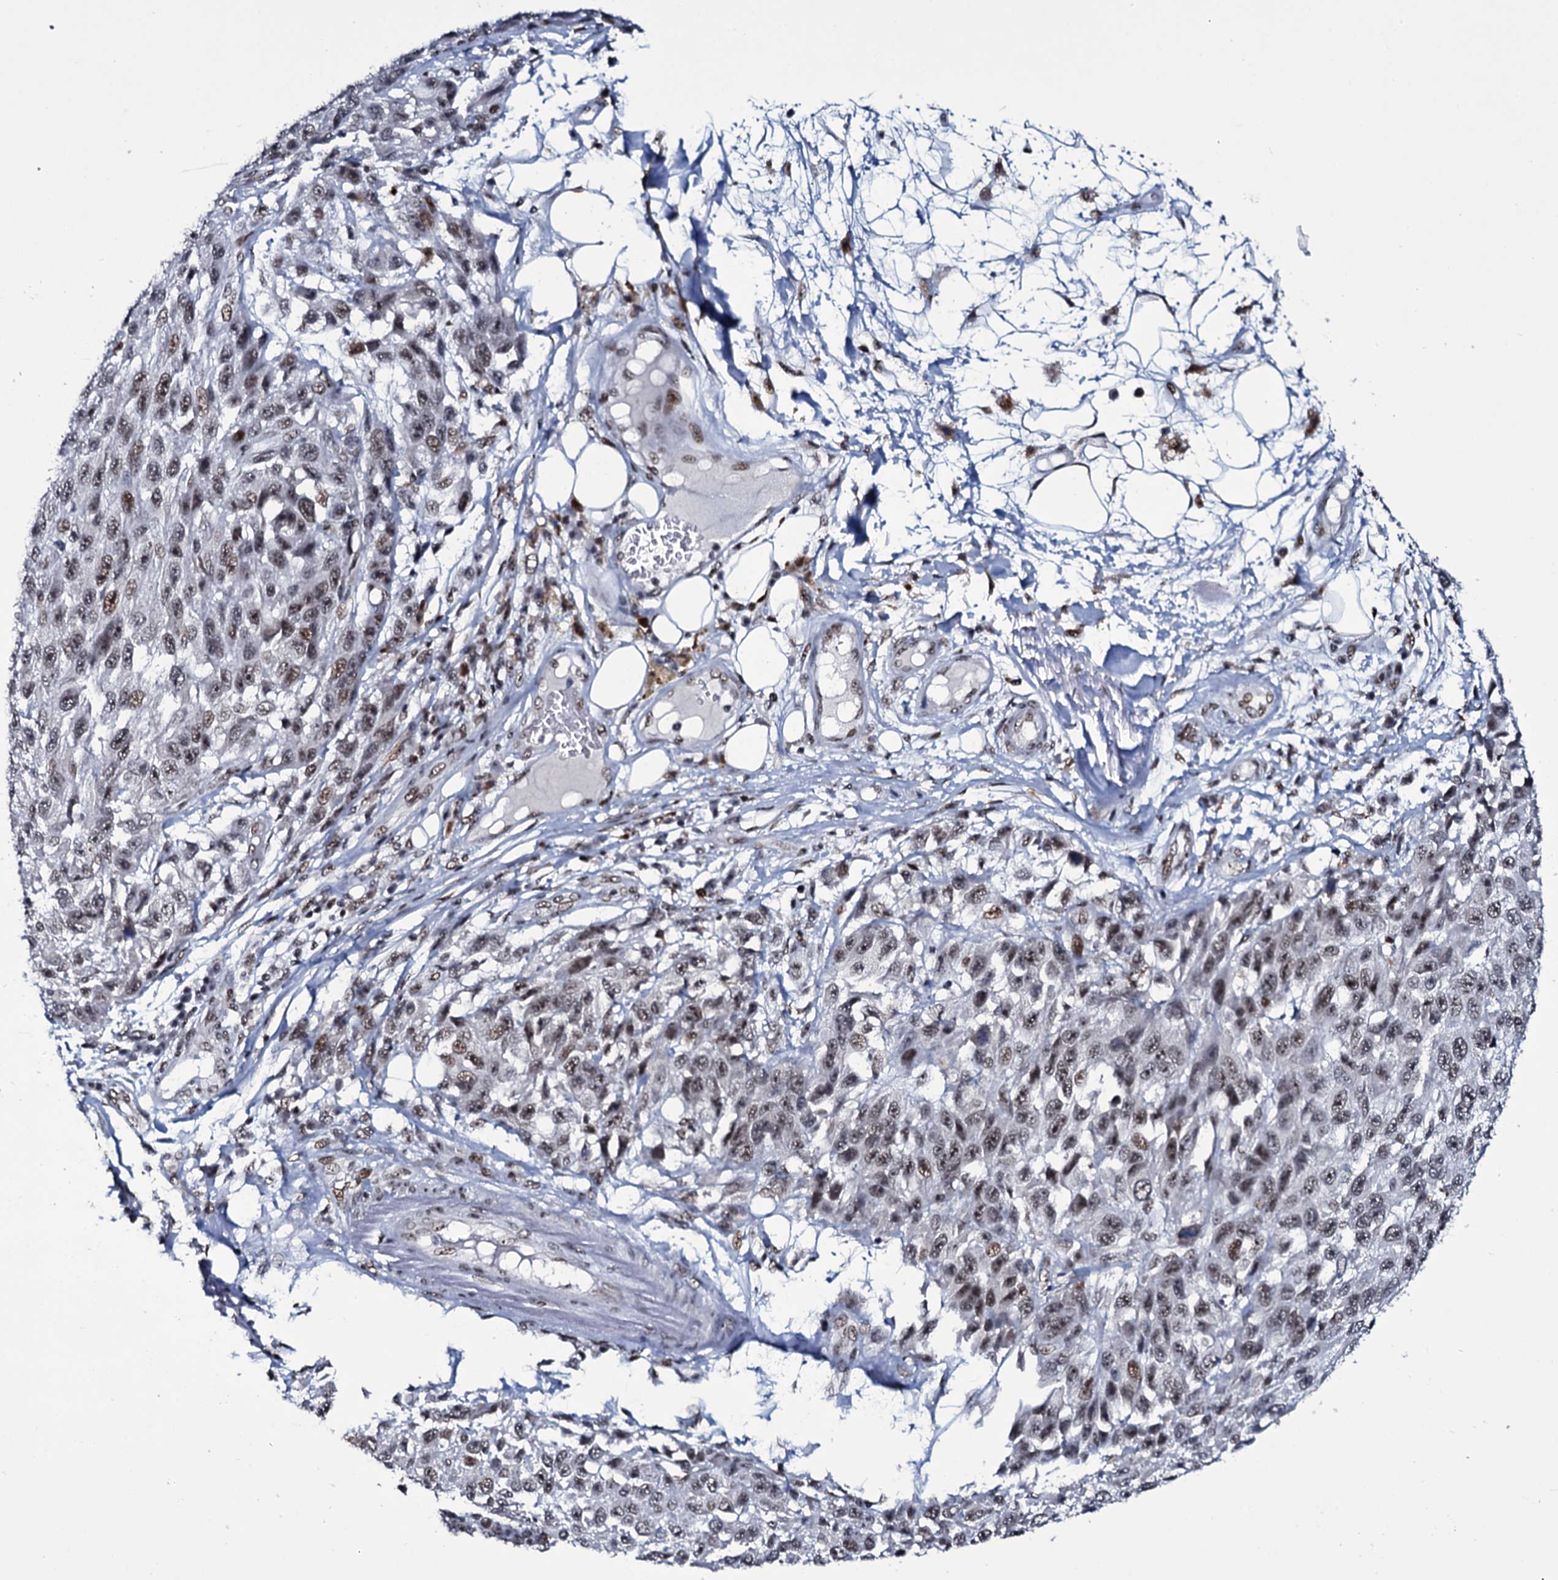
{"staining": {"intensity": "moderate", "quantity": "25%-75%", "location": "nuclear"}, "tissue": "melanoma", "cell_type": "Tumor cells", "image_type": "cancer", "snomed": [{"axis": "morphology", "description": "Normal tissue, NOS"}, {"axis": "morphology", "description": "Malignant melanoma, NOS"}, {"axis": "topography", "description": "Skin"}], "caption": "Protein staining displays moderate nuclear expression in about 25%-75% of tumor cells in malignant melanoma.", "gene": "ZMIZ2", "patient": {"sex": "female", "age": 96}}